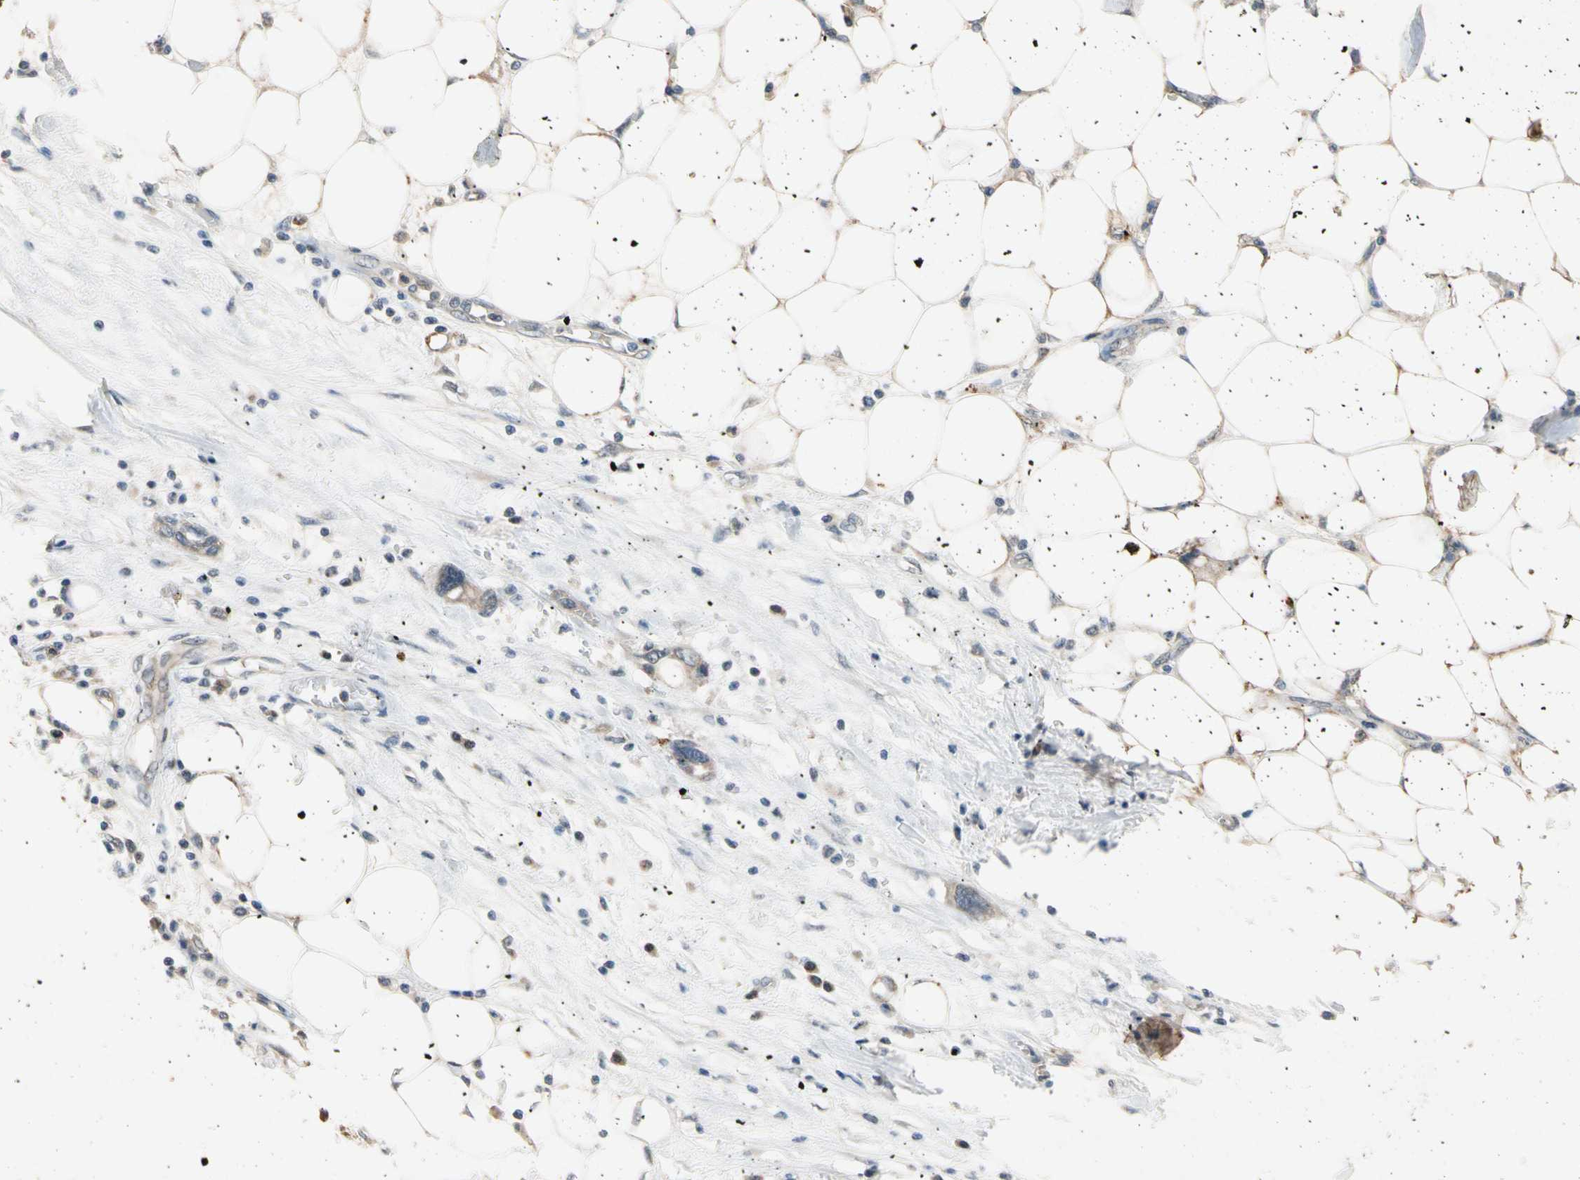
{"staining": {"intensity": "weak", "quantity": ">75%", "location": "cytoplasmic/membranous"}, "tissue": "pancreatic cancer", "cell_type": "Tumor cells", "image_type": "cancer", "snomed": [{"axis": "morphology", "description": "Adenocarcinoma, NOS"}, {"axis": "topography", "description": "Pancreas"}], "caption": "Weak cytoplasmic/membranous staining is present in approximately >75% of tumor cells in pancreatic cancer (adenocarcinoma).", "gene": "RIOX2", "patient": {"sex": "female", "age": 57}}